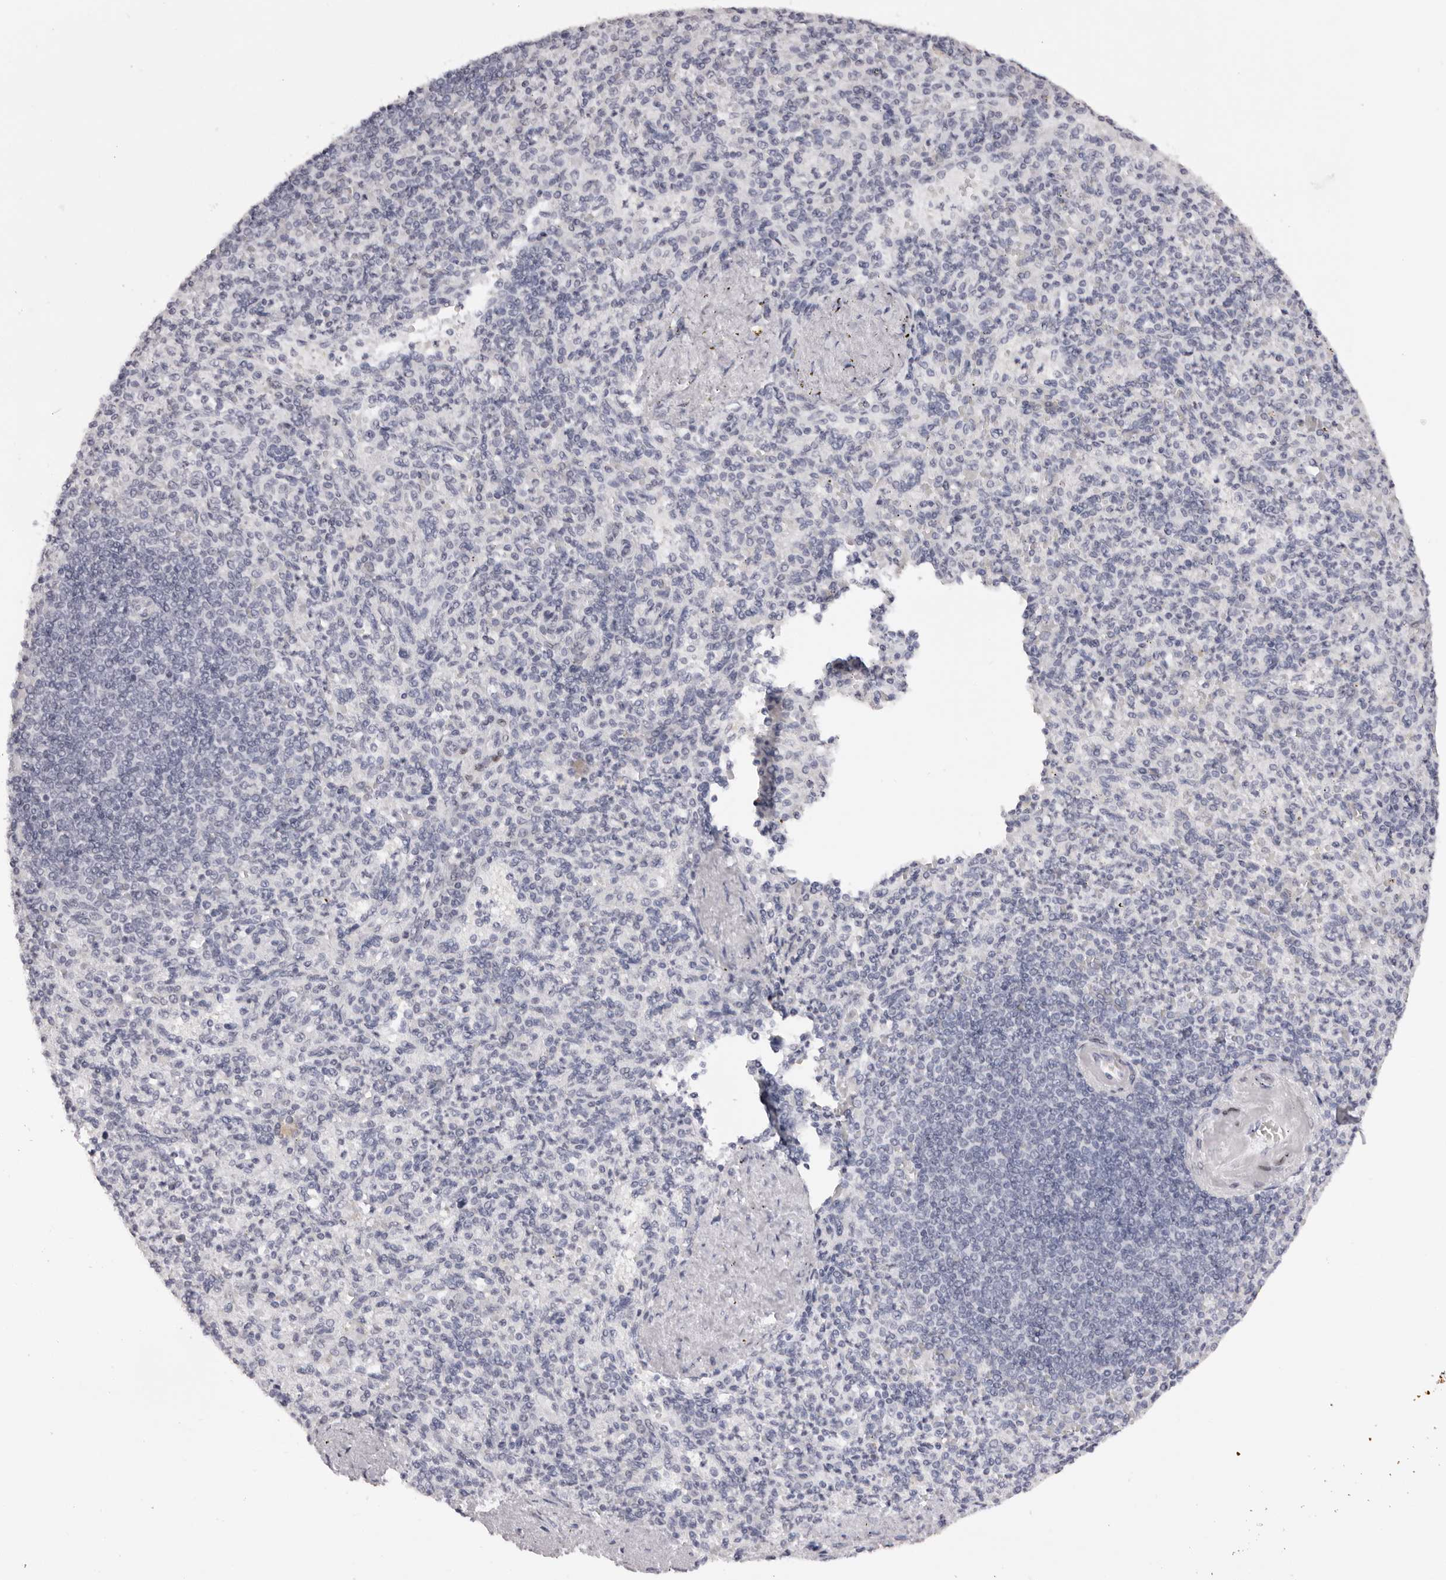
{"staining": {"intensity": "negative", "quantity": "none", "location": "none"}, "tissue": "spleen", "cell_type": "Cells in red pulp", "image_type": "normal", "snomed": [{"axis": "morphology", "description": "Normal tissue, NOS"}, {"axis": "topography", "description": "Spleen"}], "caption": "This is a micrograph of IHC staining of normal spleen, which shows no expression in cells in red pulp.", "gene": "MAFK", "patient": {"sex": "female", "age": 74}}